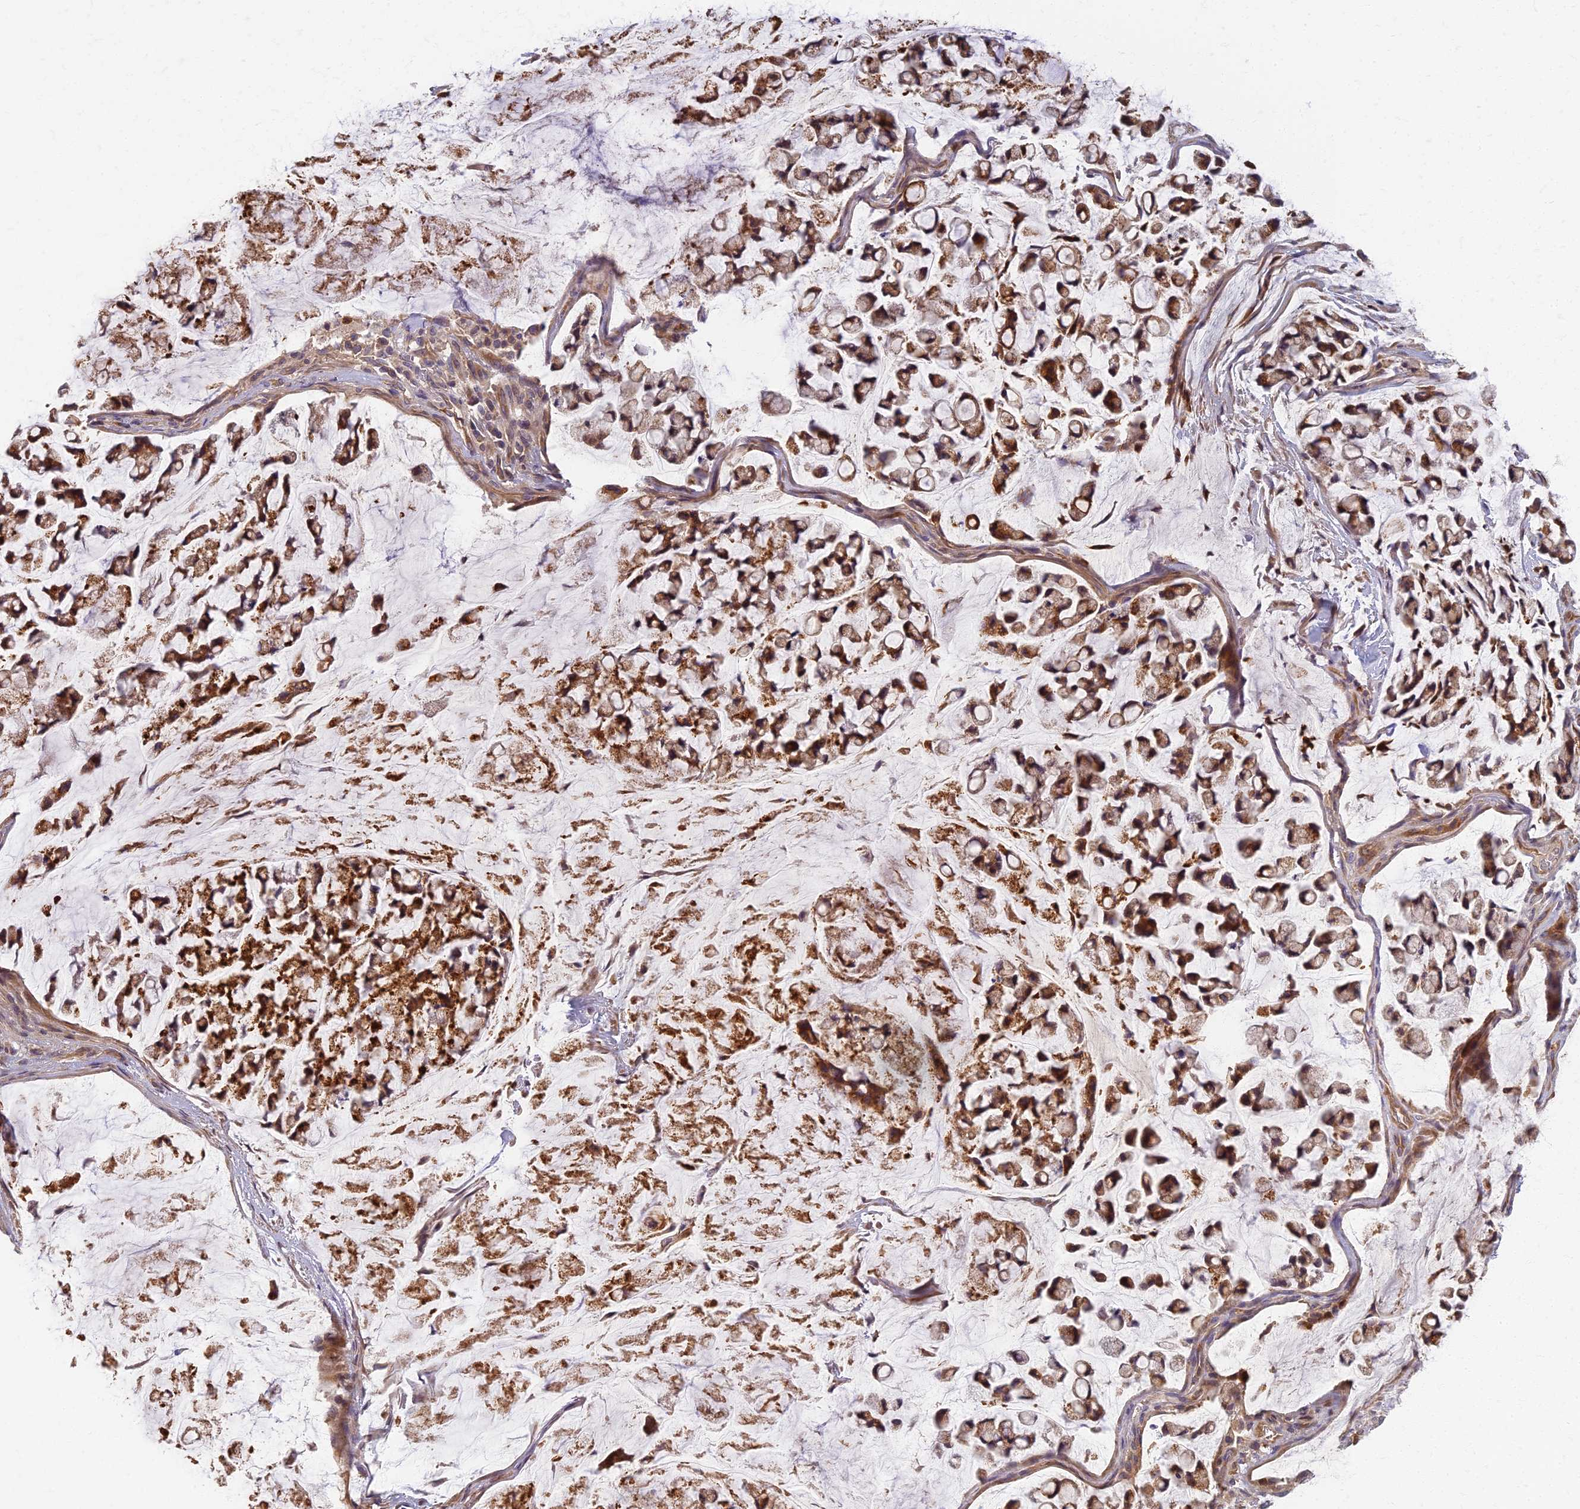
{"staining": {"intensity": "moderate", "quantity": "25%-75%", "location": "cytoplasmic/membranous"}, "tissue": "stomach cancer", "cell_type": "Tumor cells", "image_type": "cancer", "snomed": [{"axis": "morphology", "description": "Adenocarcinoma, NOS"}, {"axis": "topography", "description": "Stomach, lower"}], "caption": "Immunohistochemistry staining of stomach cancer (adenocarcinoma), which shows medium levels of moderate cytoplasmic/membranous positivity in approximately 25%-75% of tumor cells indicating moderate cytoplasmic/membranous protein expression. The staining was performed using DAB (3,3'-diaminobenzidine) (brown) for protein detection and nuclei were counterstained in hematoxylin (blue).", "gene": "AP4E1", "patient": {"sex": "male", "age": 67}}